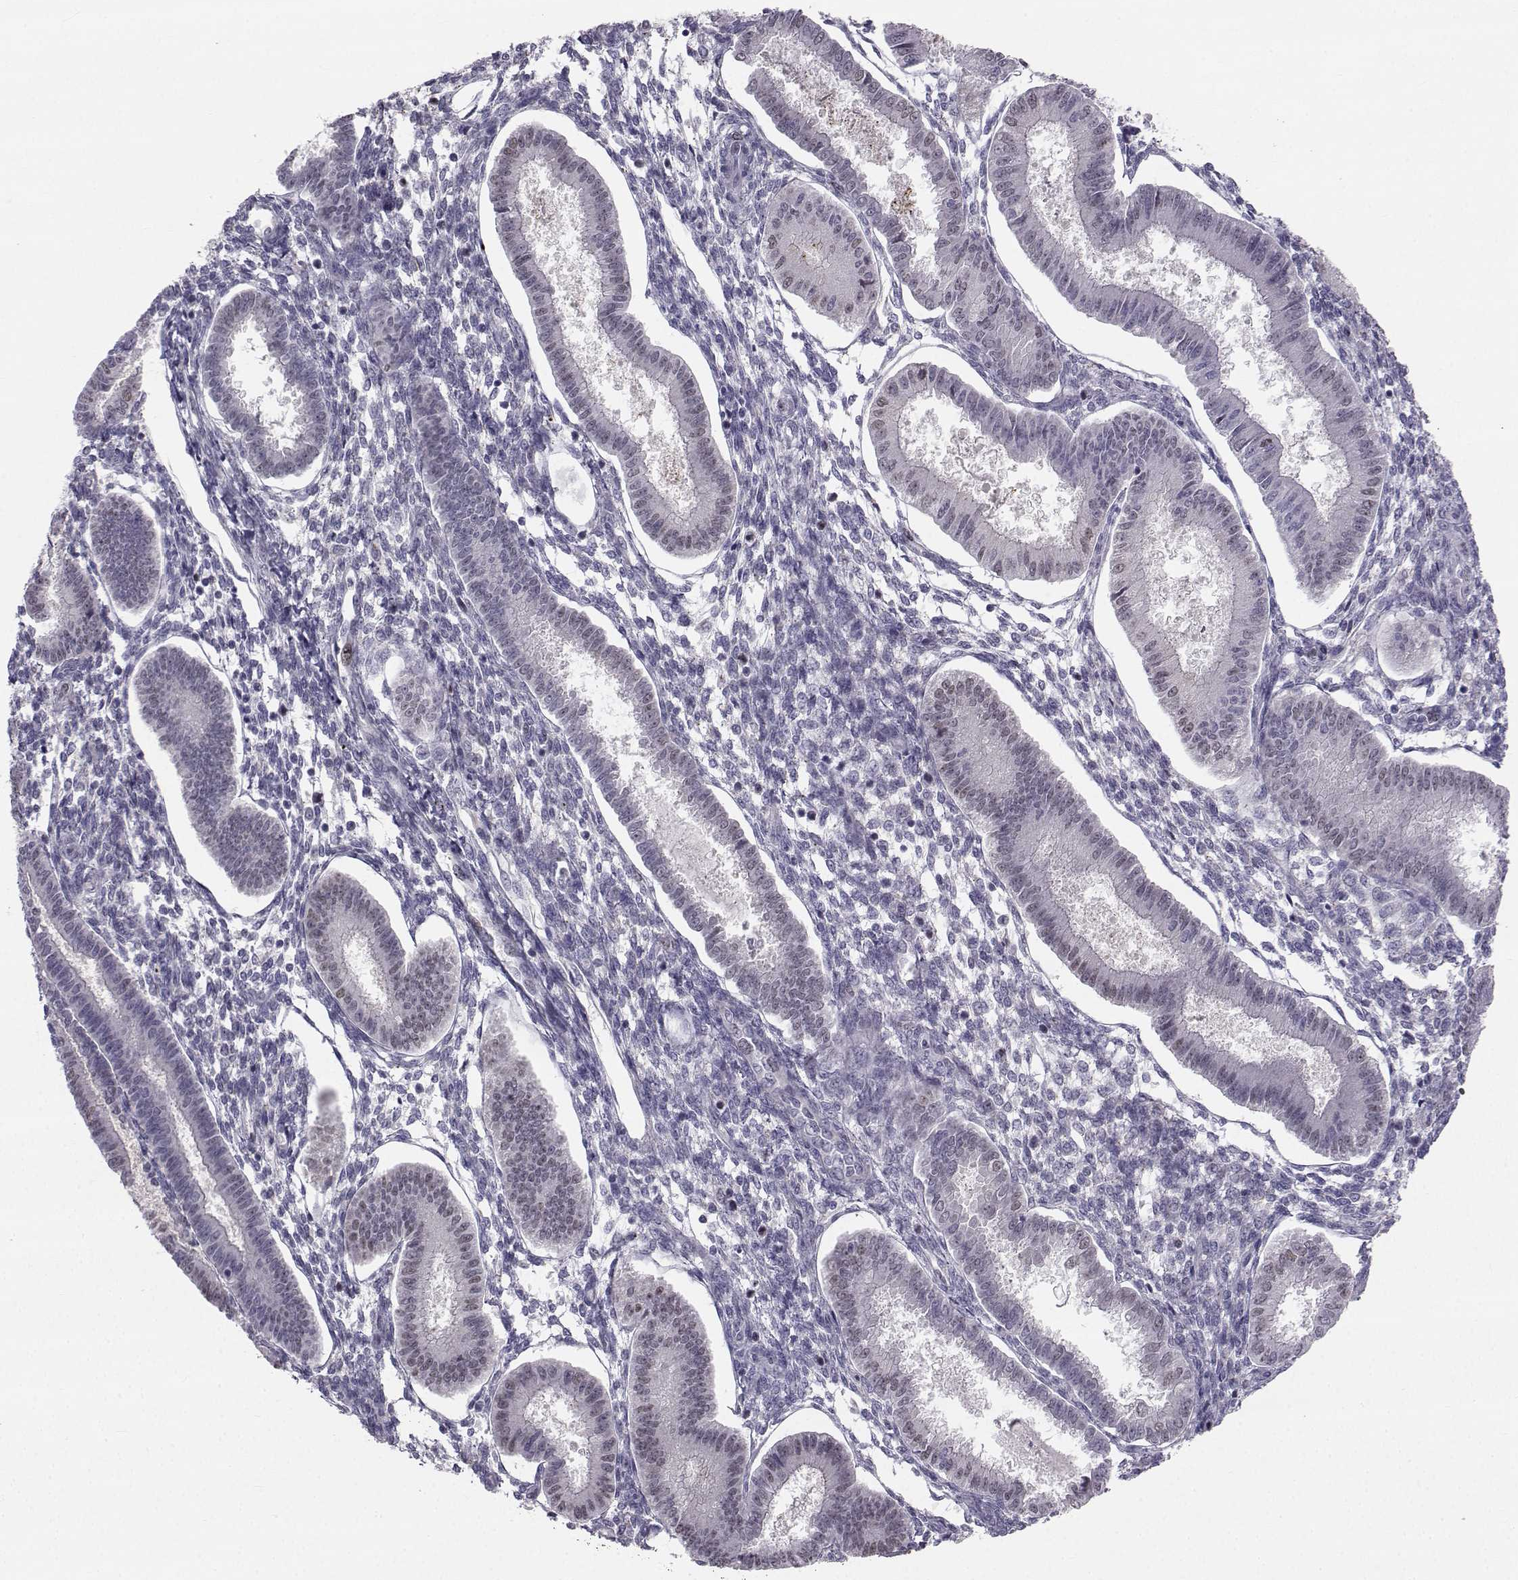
{"staining": {"intensity": "negative", "quantity": "none", "location": "none"}, "tissue": "endometrium", "cell_type": "Cells in endometrial stroma", "image_type": "normal", "snomed": [{"axis": "morphology", "description": "Normal tissue, NOS"}, {"axis": "topography", "description": "Endometrium"}], "caption": "Cells in endometrial stroma are negative for protein expression in benign human endometrium. Brightfield microscopy of IHC stained with DAB (3,3'-diaminobenzidine) (brown) and hematoxylin (blue), captured at high magnification.", "gene": "LRP8", "patient": {"sex": "female", "age": 43}}